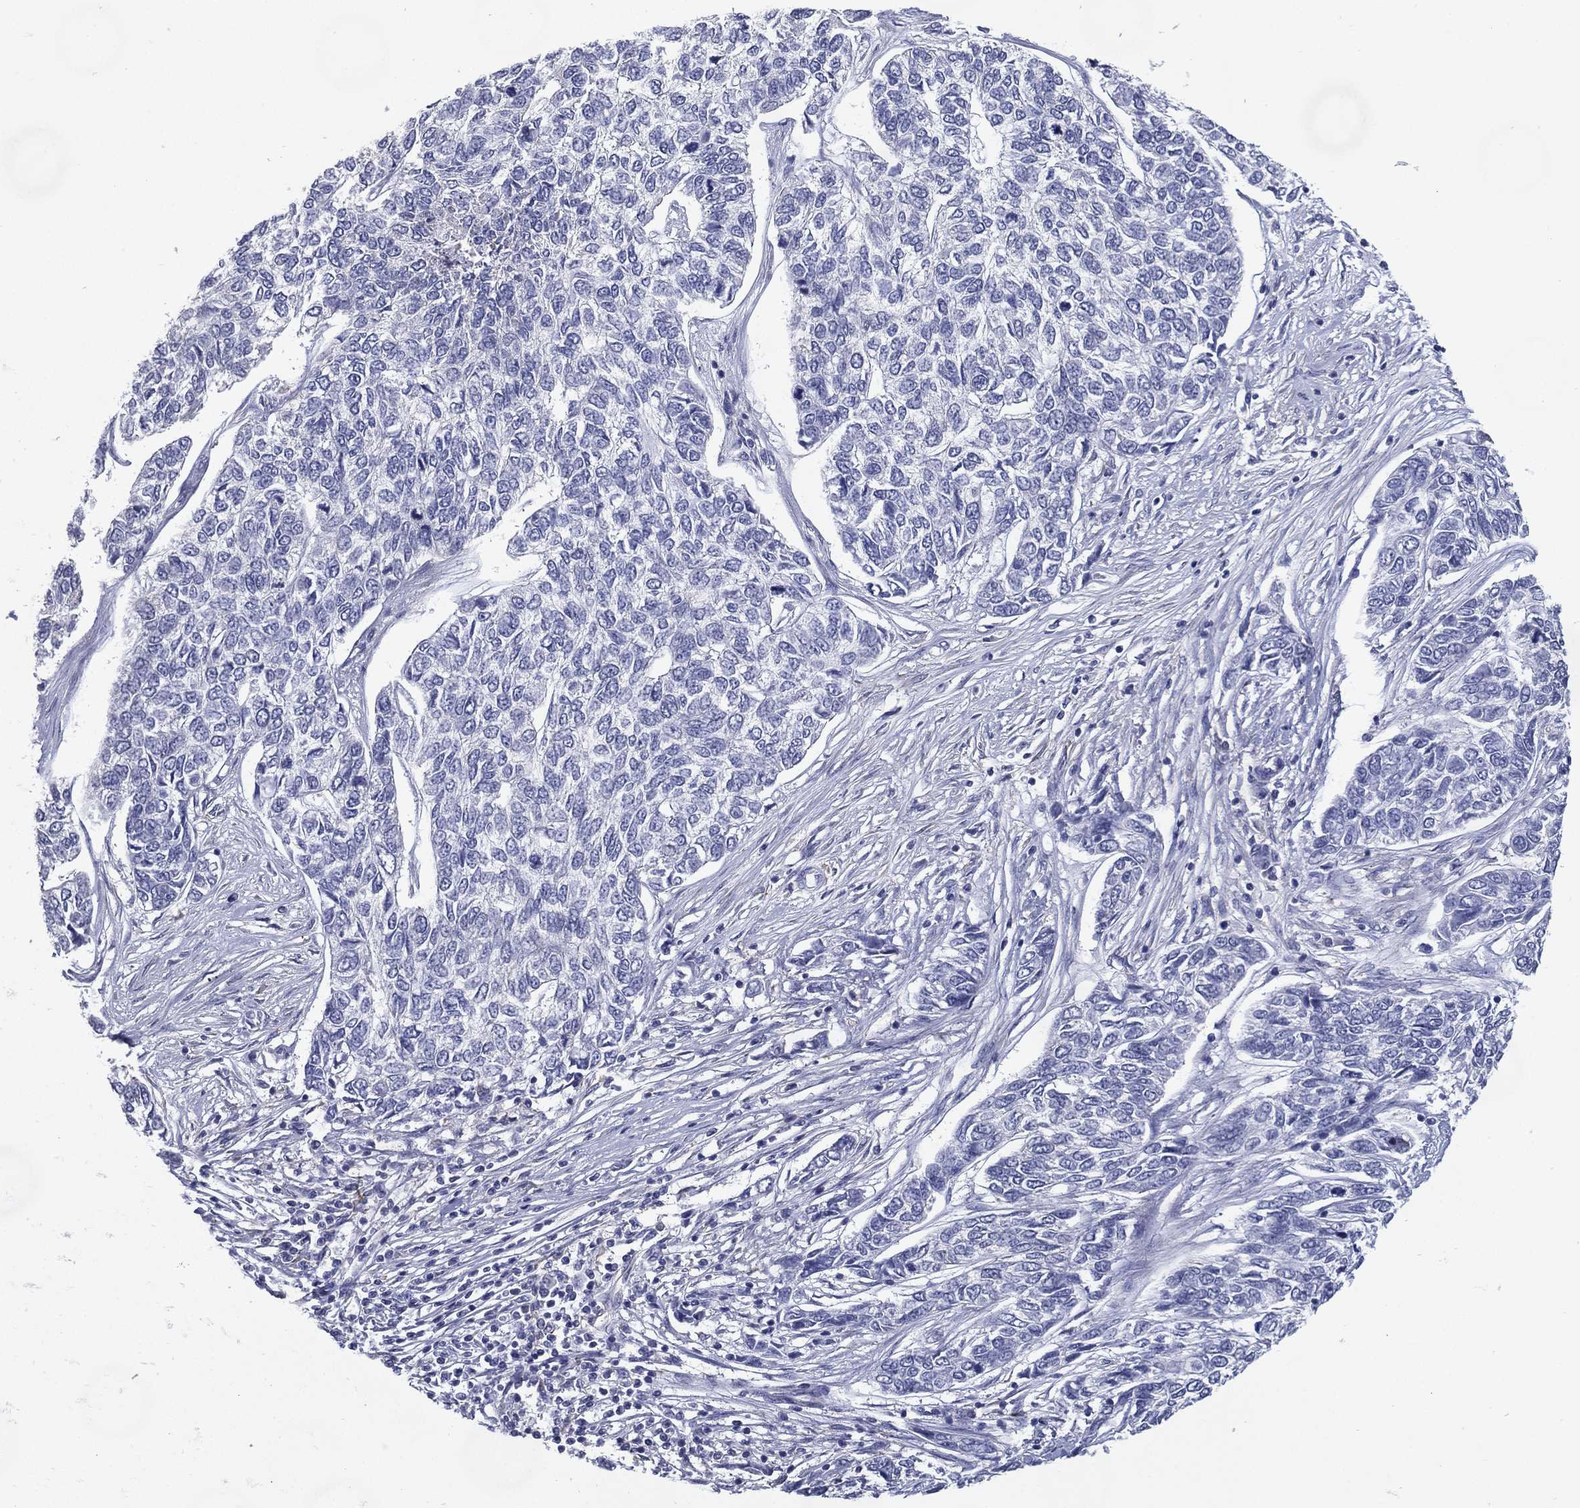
{"staining": {"intensity": "negative", "quantity": "none", "location": "none"}, "tissue": "skin cancer", "cell_type": "Tumor cells", "image_type": "cancer", "snomed": [{"axis": "morphology", "description": "Basal cell carcinoma"}, {"axis": "topography", "description": "Skin"}], "caption": "There is no significant staining in tumor cells of skin cancer. (Brightfield microscopy of DAB immunohistochemistry (IHC) at high magnification).", "gene": "C19orf18", "patient": {"sex": "female", "age": 65}}